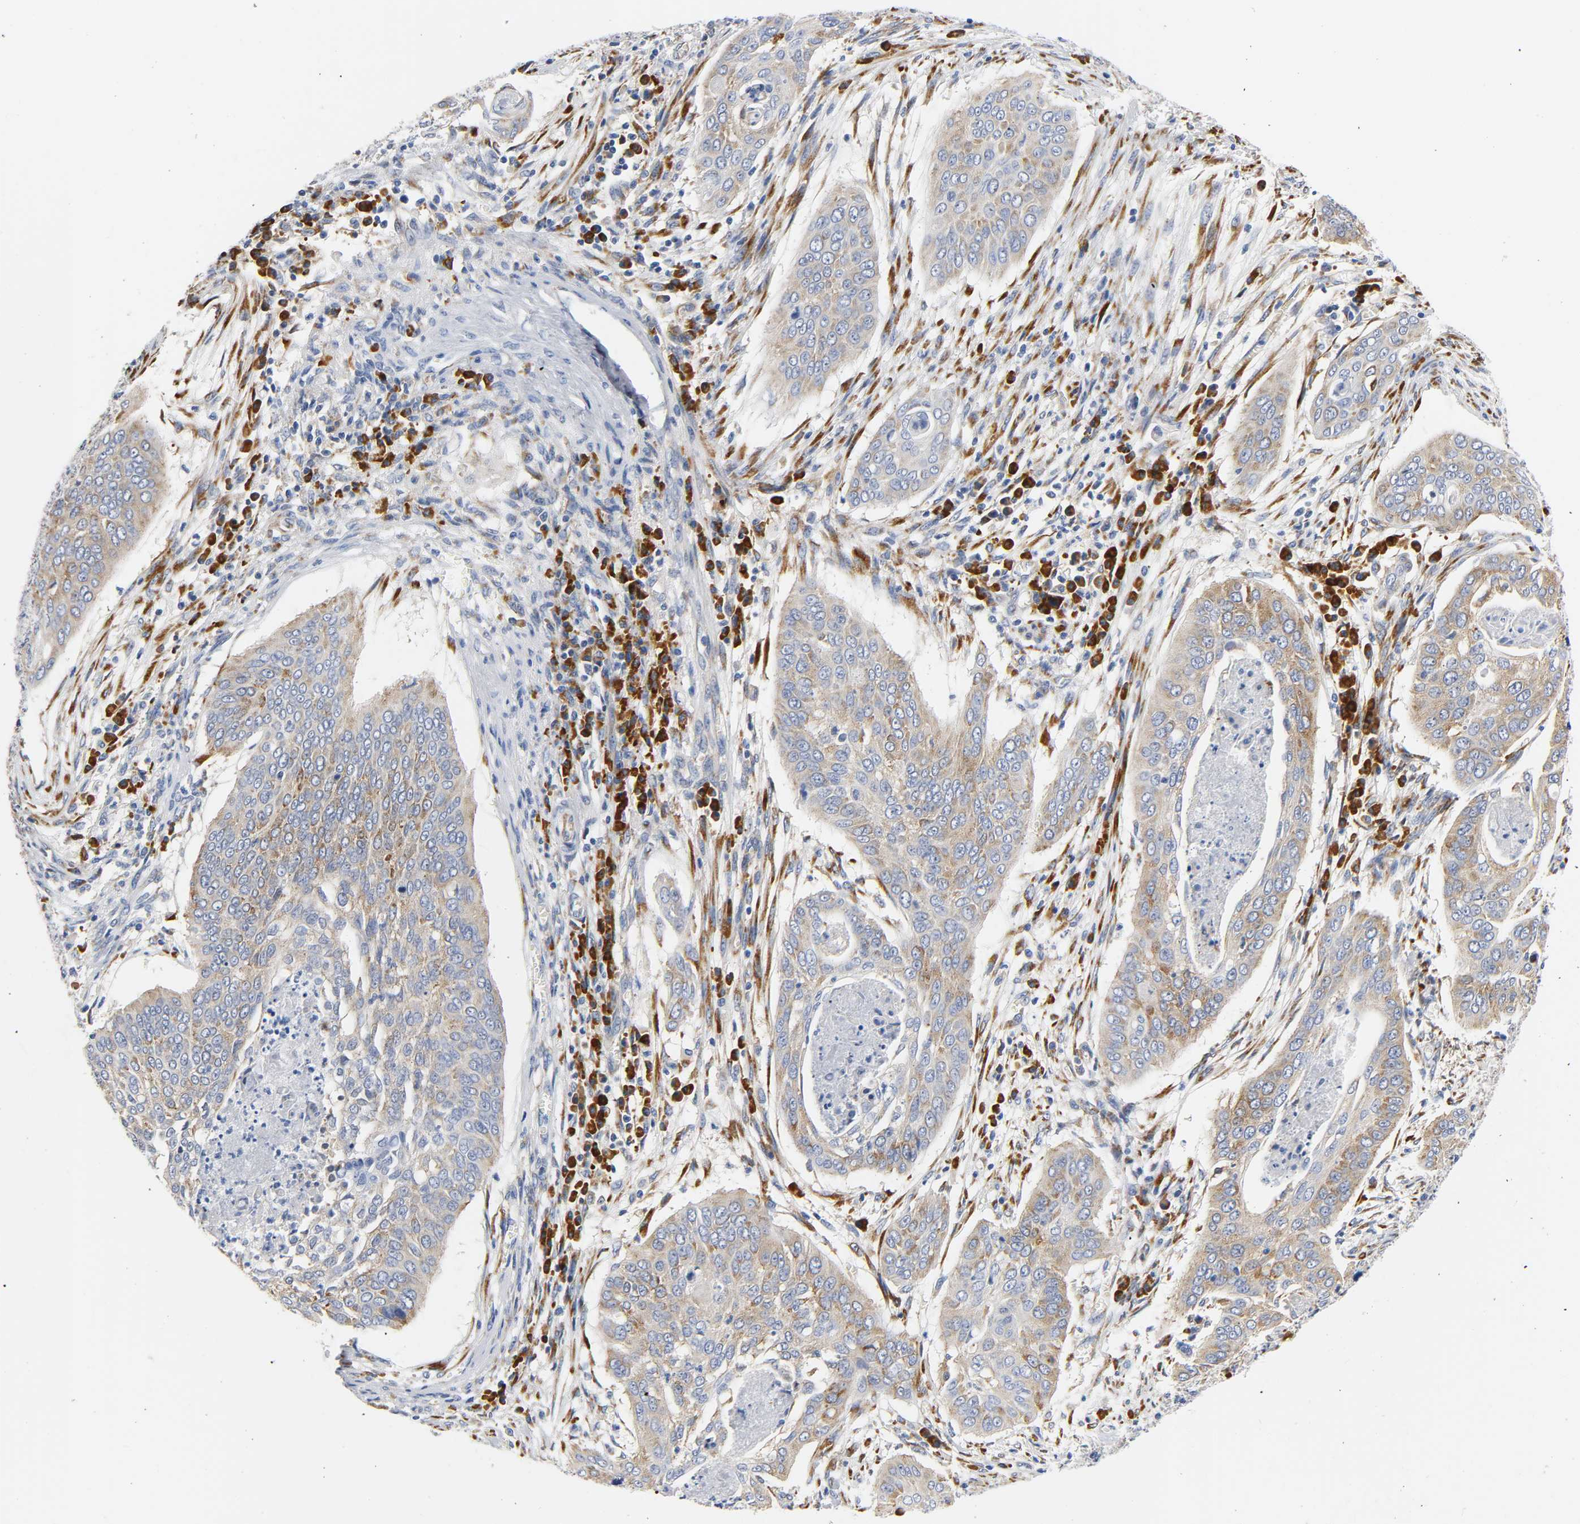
{"staining": {"intensity": "moderate", "quantity": ">75%", "location": "cytoplasmic/membranous"}, "tissue": "cervical cancer", "cell_type": "Tumor cells", "image_type": "cancer", "snomed": [{"axis": "morphology", "description": "Squamous cell carcinoma, NOS"}, {"axis": "topography", "description": "Cervix"}], "caption": "DAB (3,3'-diaminobenzidine) immunohistochemical staining of cervical cancer exhibits moderate cytoplasmic/membranous protein positivity in approximately >75% of tumor cells.", "gene": "REL", "patient": {"sex": "female", "age": 39}}